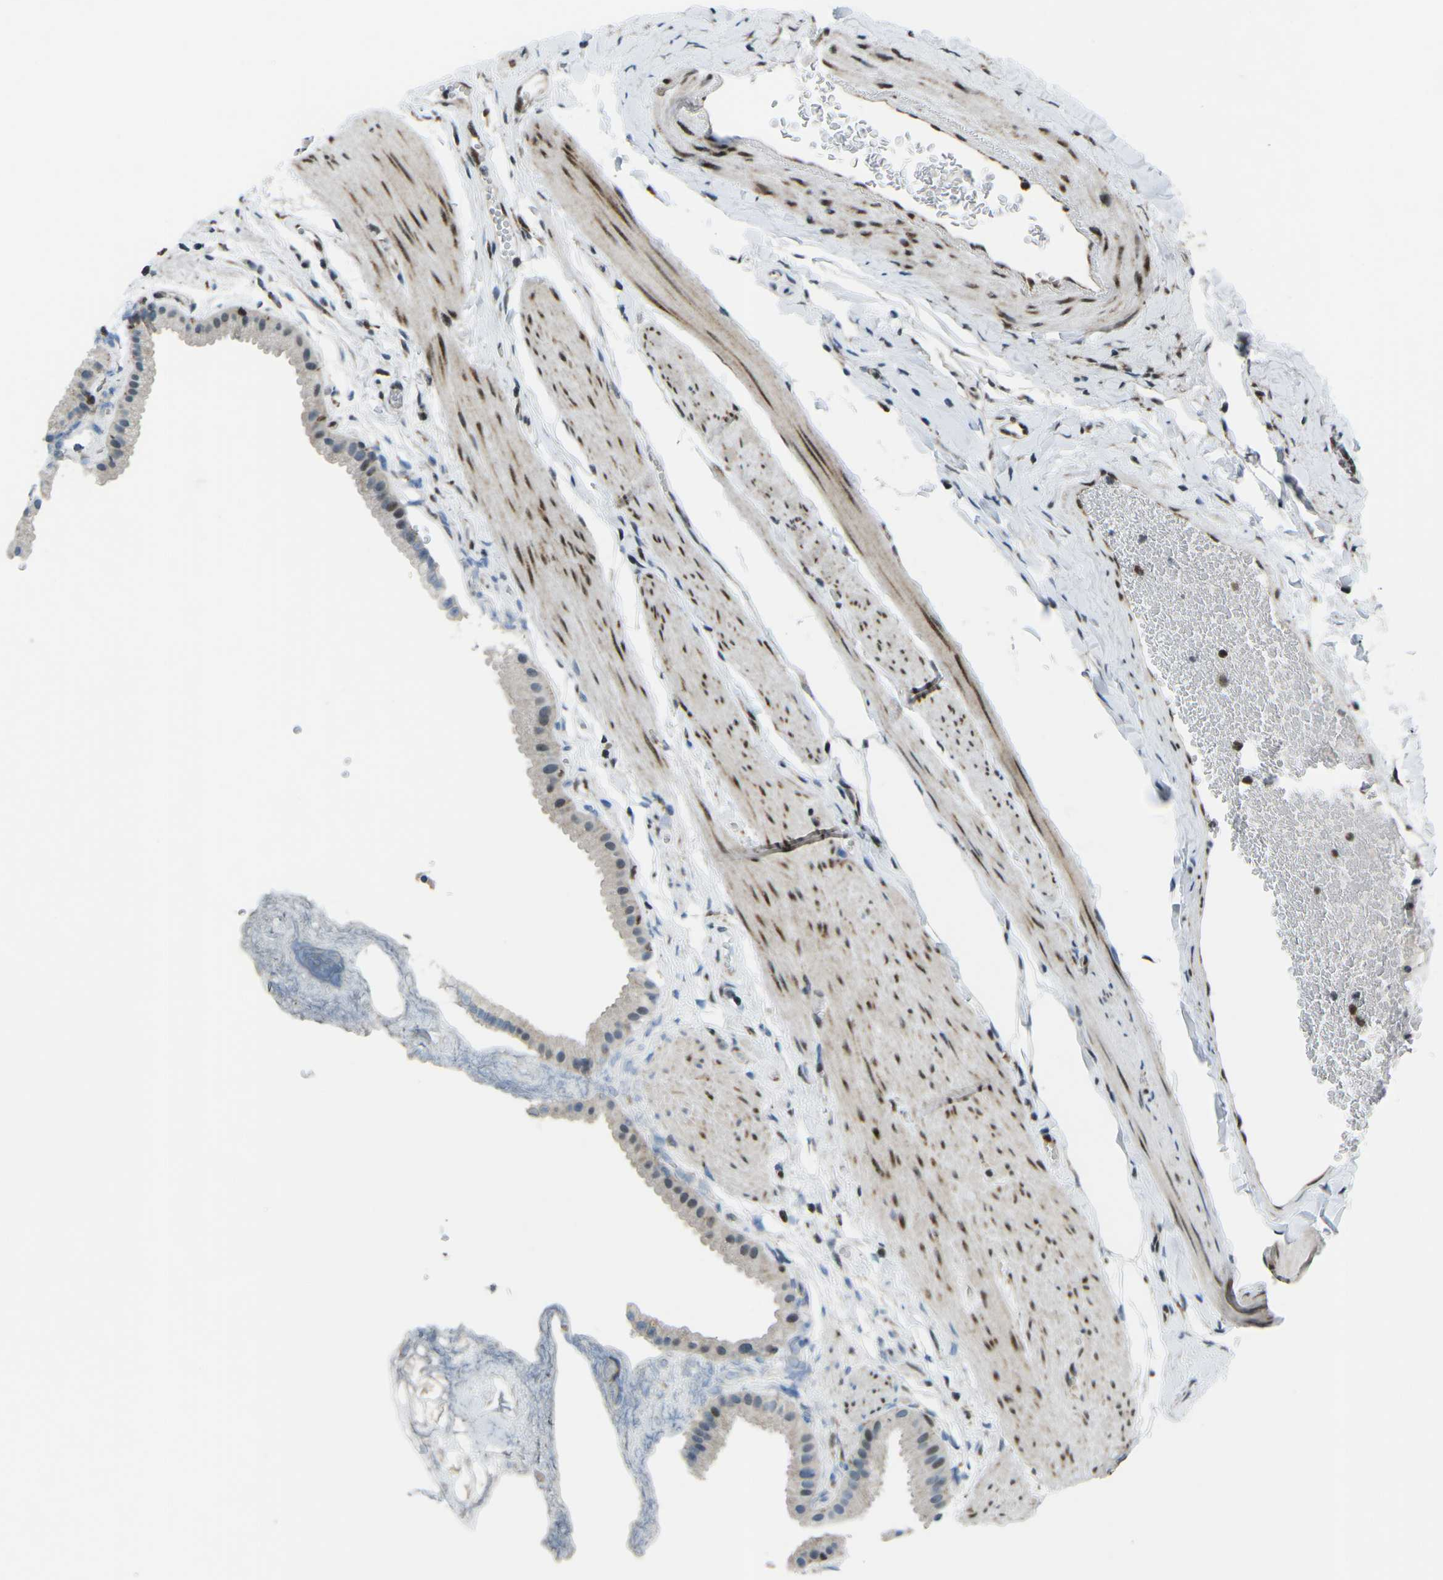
{"staining": {"intensity": "moderate", "quantity": "<25%", "location": "nuclear"}, "tissue": "gallbladder", "cell_type": "Glandular cells", "image_type": "normal", "snomed": [{"axis": "morphology", "description": "Normal tissue, NOS"}, {"axis": "topography", "description": "Gallbladder"}], "caption": "Immunohistochemistry (IHC) (DAB (3,3'-diaminobenzidine)) staining of normal human gallbladder exhibits moderate nuclear protein expression in approximately <25% of glandular cells. (IHC, brightfield microscopy, high magnification).", "gene": "MBNL1", "patient": {"sex": "female", "age": 64}}